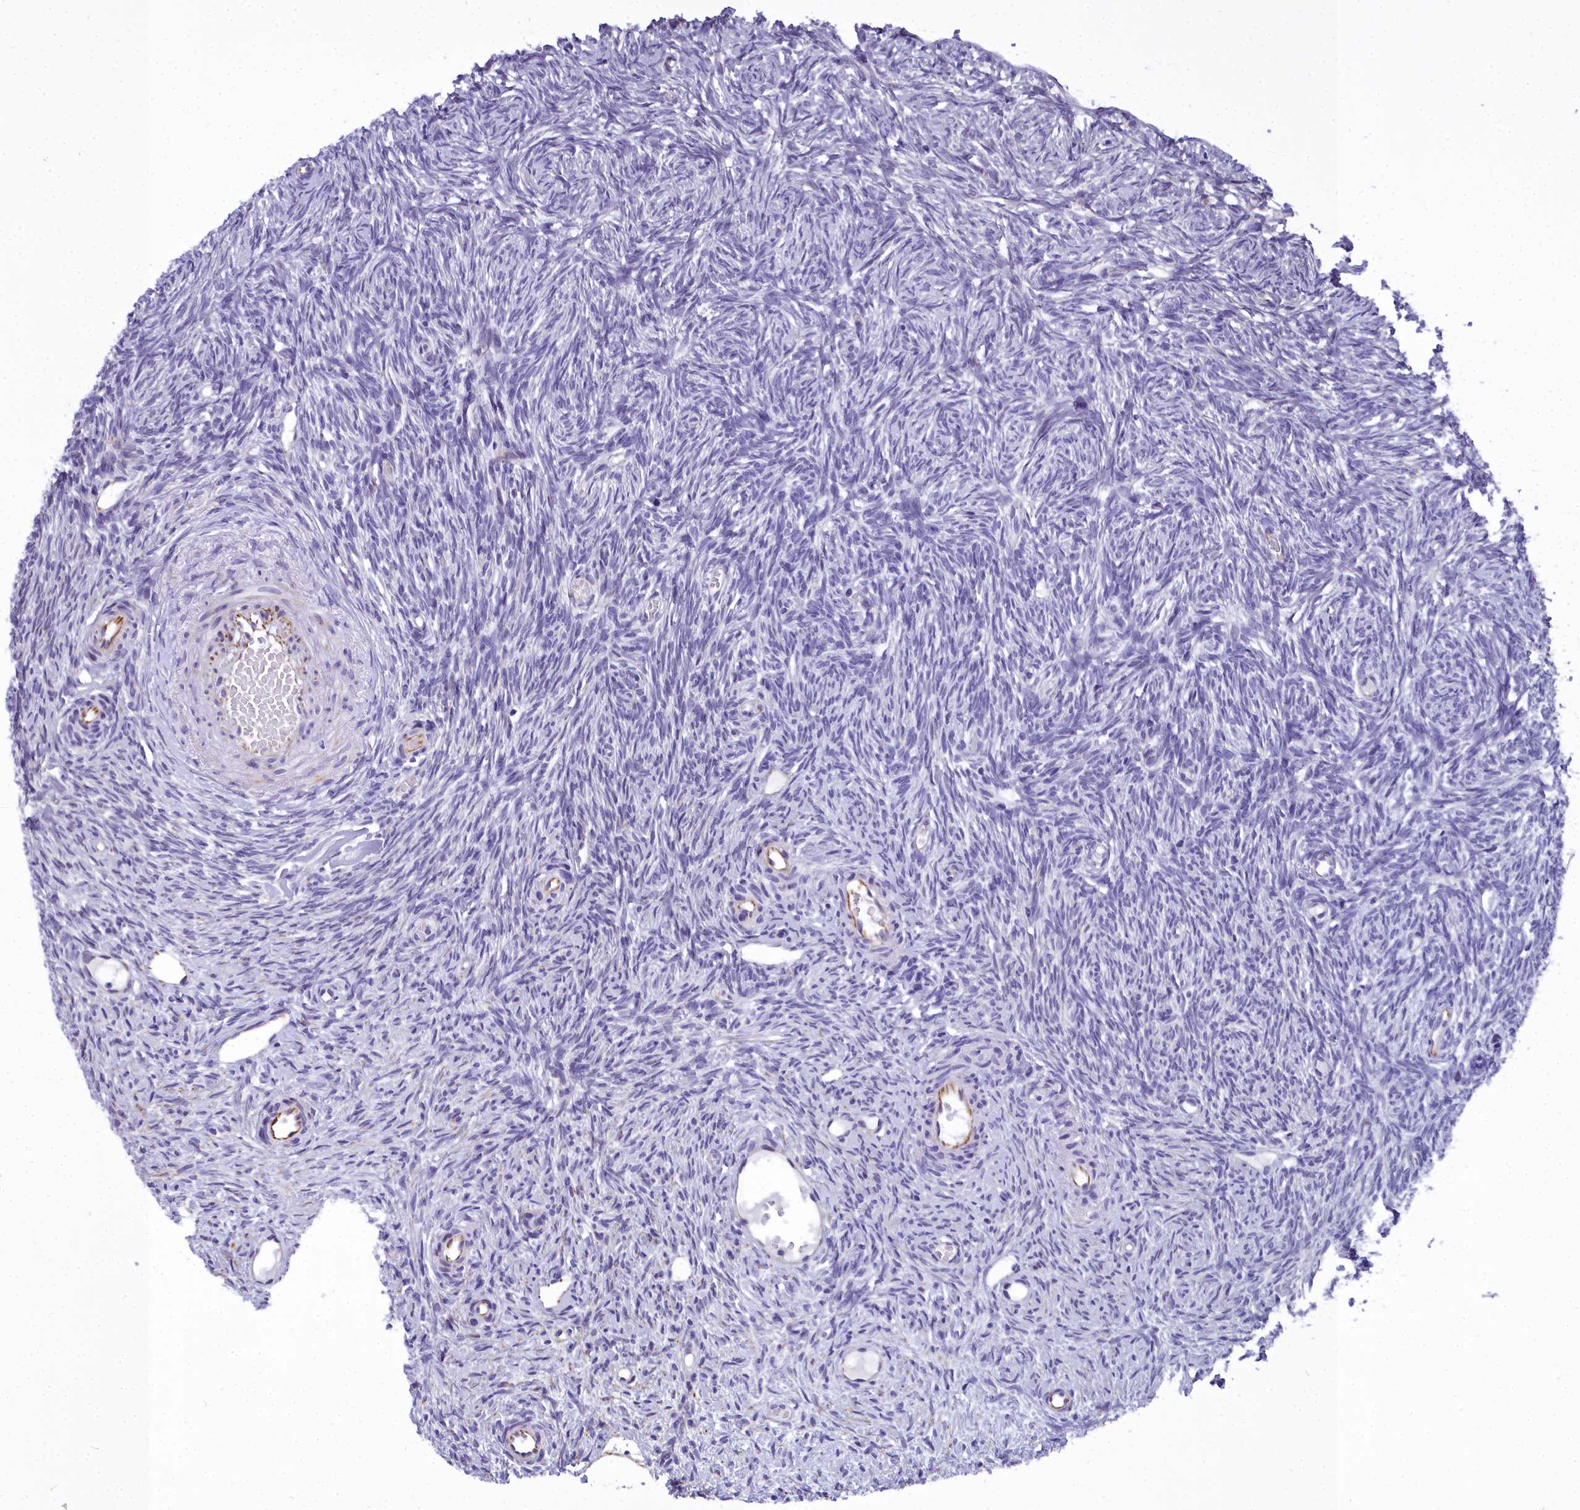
{"staining": {"intensity": "negative", "quantity": "none", "location": "none"}, "tissue": "ovary", "cell_type": "Ovarian stroma cells", "image_type": "normal", "snomed": [{"axis": "morphology", "description": "Normal tissue, NOS"}, {"axis": "topography", "description": "Ovary"}], "caption": "Histopathology image shows no protein staining in ovarian stroma cells of unremarkable ovary. (Brightfield microscopy of DAB (3,3'-diaminobenzidine) immunohistochemistry at high magnification).", "gene": "TIMM22", "patient": {"sex": "female", "age": 51}}